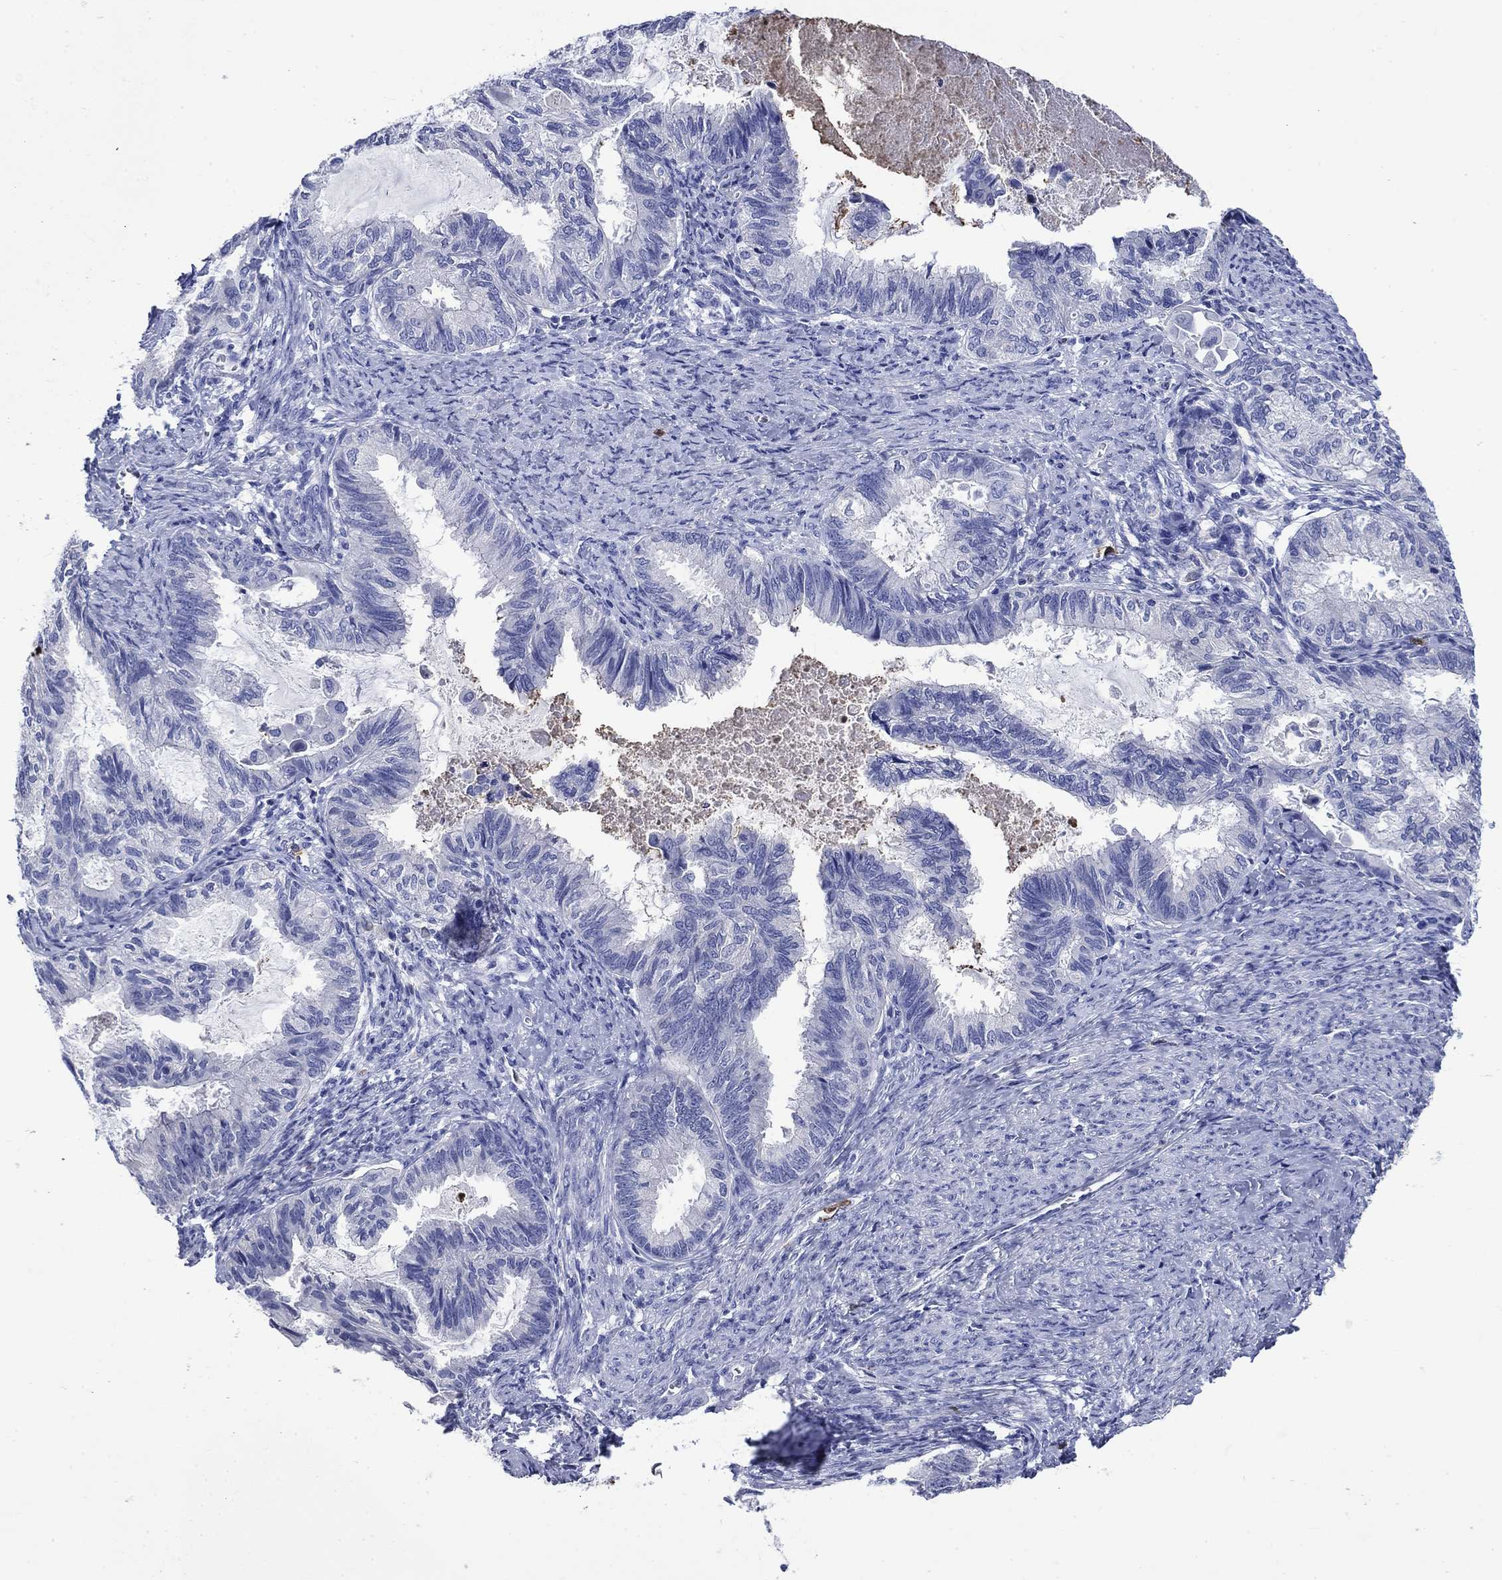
{"staining": {"intensity": "negative", "quantity": "none", "location": "none"}, "tissue": "endometrial cancer", "cell_type": "Tumor cells", "image_type": "cancer", "snomed": [{"axis": "morphology", "description": "Adenocarcinoma, NOS"}, {"axis": "topography", "description": "Endometrium"}], "caption": "Tumor cells show no significant protein positivity in adenocarcinoma (endometrial).", "gene": "TFR2", "patient": {"sex": "female", "age": 86}}